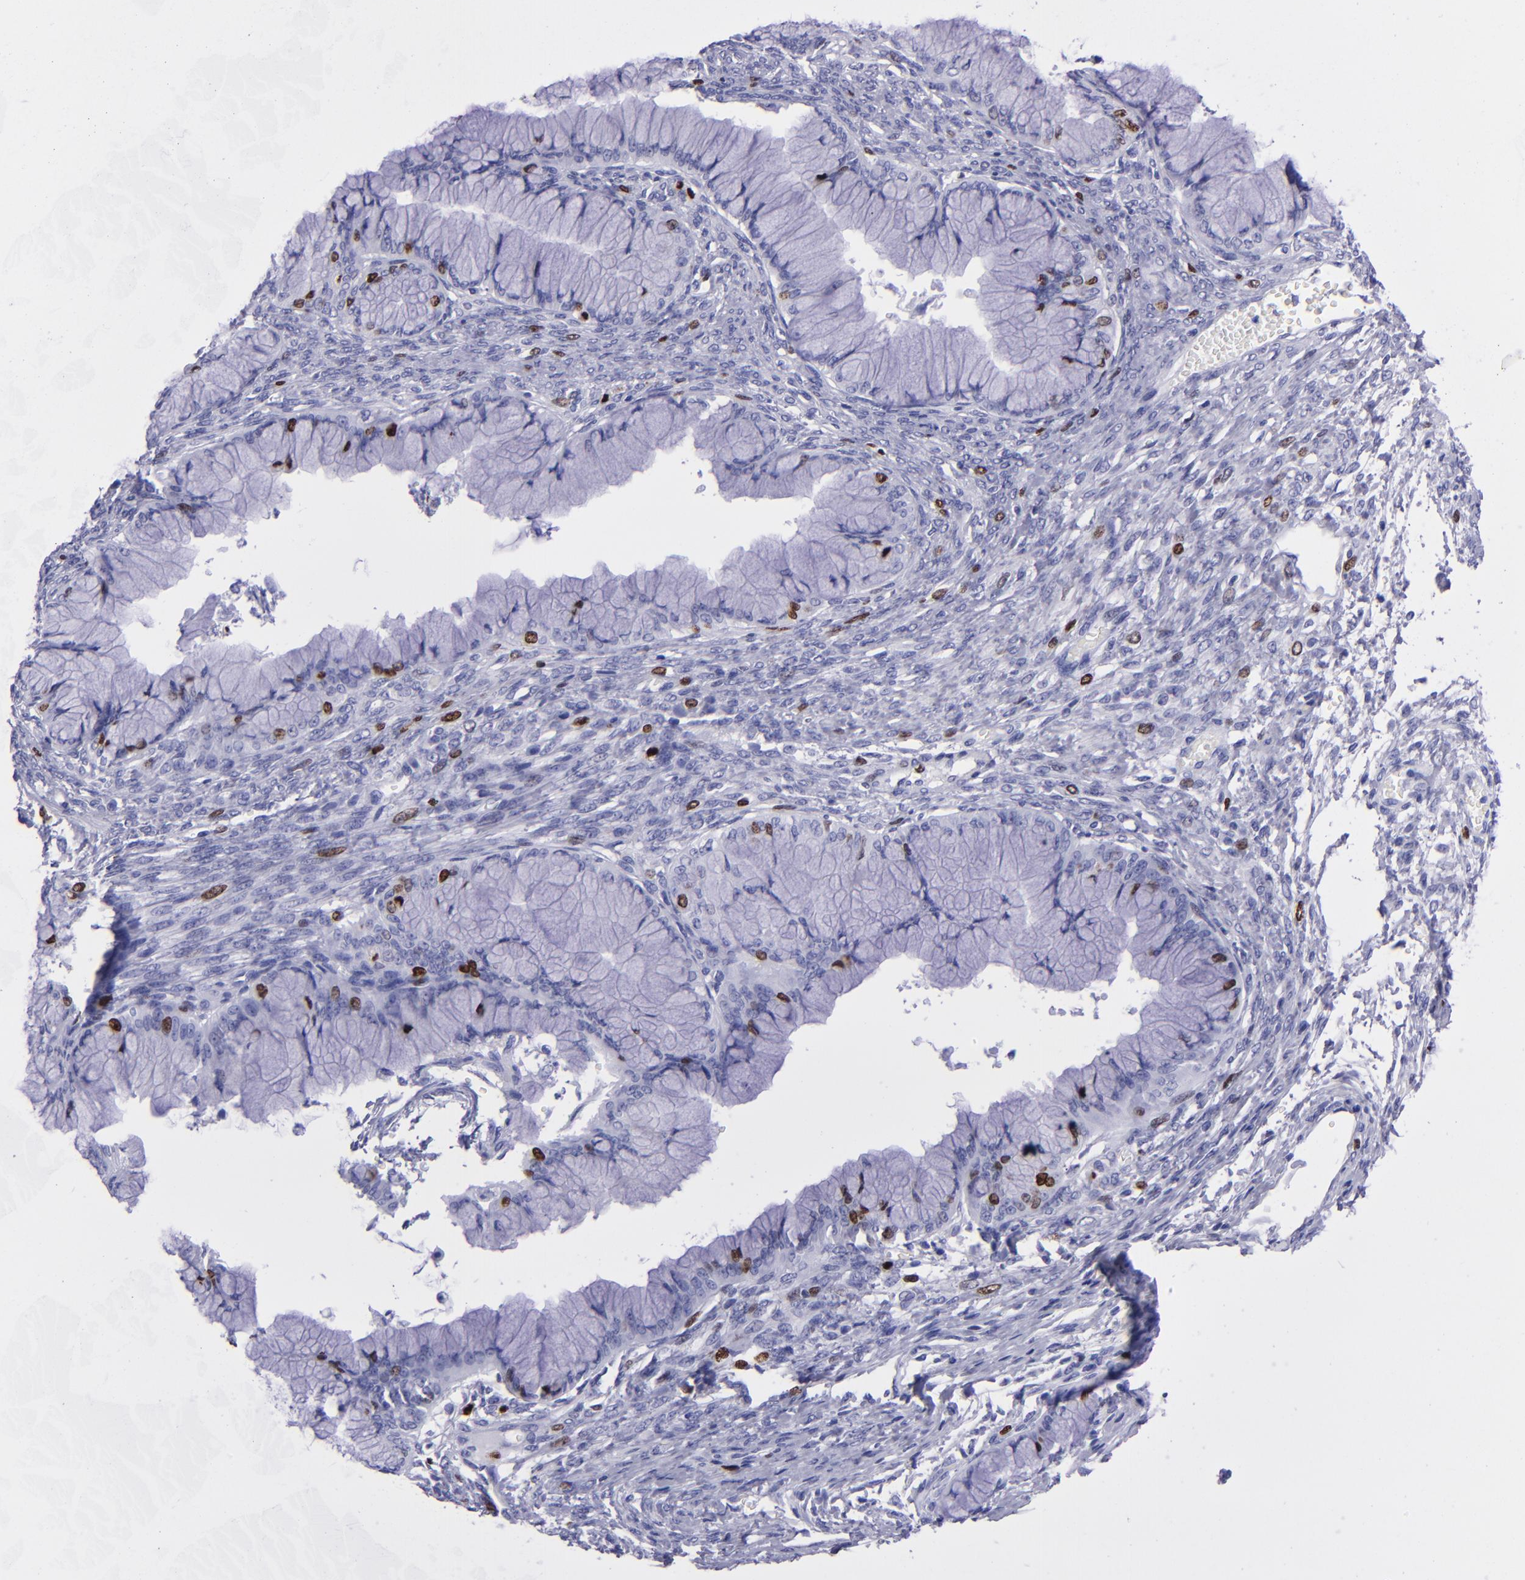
{"staining": {"intensity": "strong", "quantity": "<25%", "location": "nuclear"}, "tissue": "ovarian cancer", "cell_type": "Tumor cells", "image_type": "cancer", "snomed": [{"axis": "morphology", "description": "Cystadenocarcinoma, mucinous, NOS"}, {"axis": "topography", "description": "Ovary"}], "caption": "DAB immunohistochemical staining of human ovarian cancer exhibits strong nuclear protein staining in approximately <25% of tumor cells.", "gene": "TOP2A", "patient": {"sex": "female", "age": 63}}